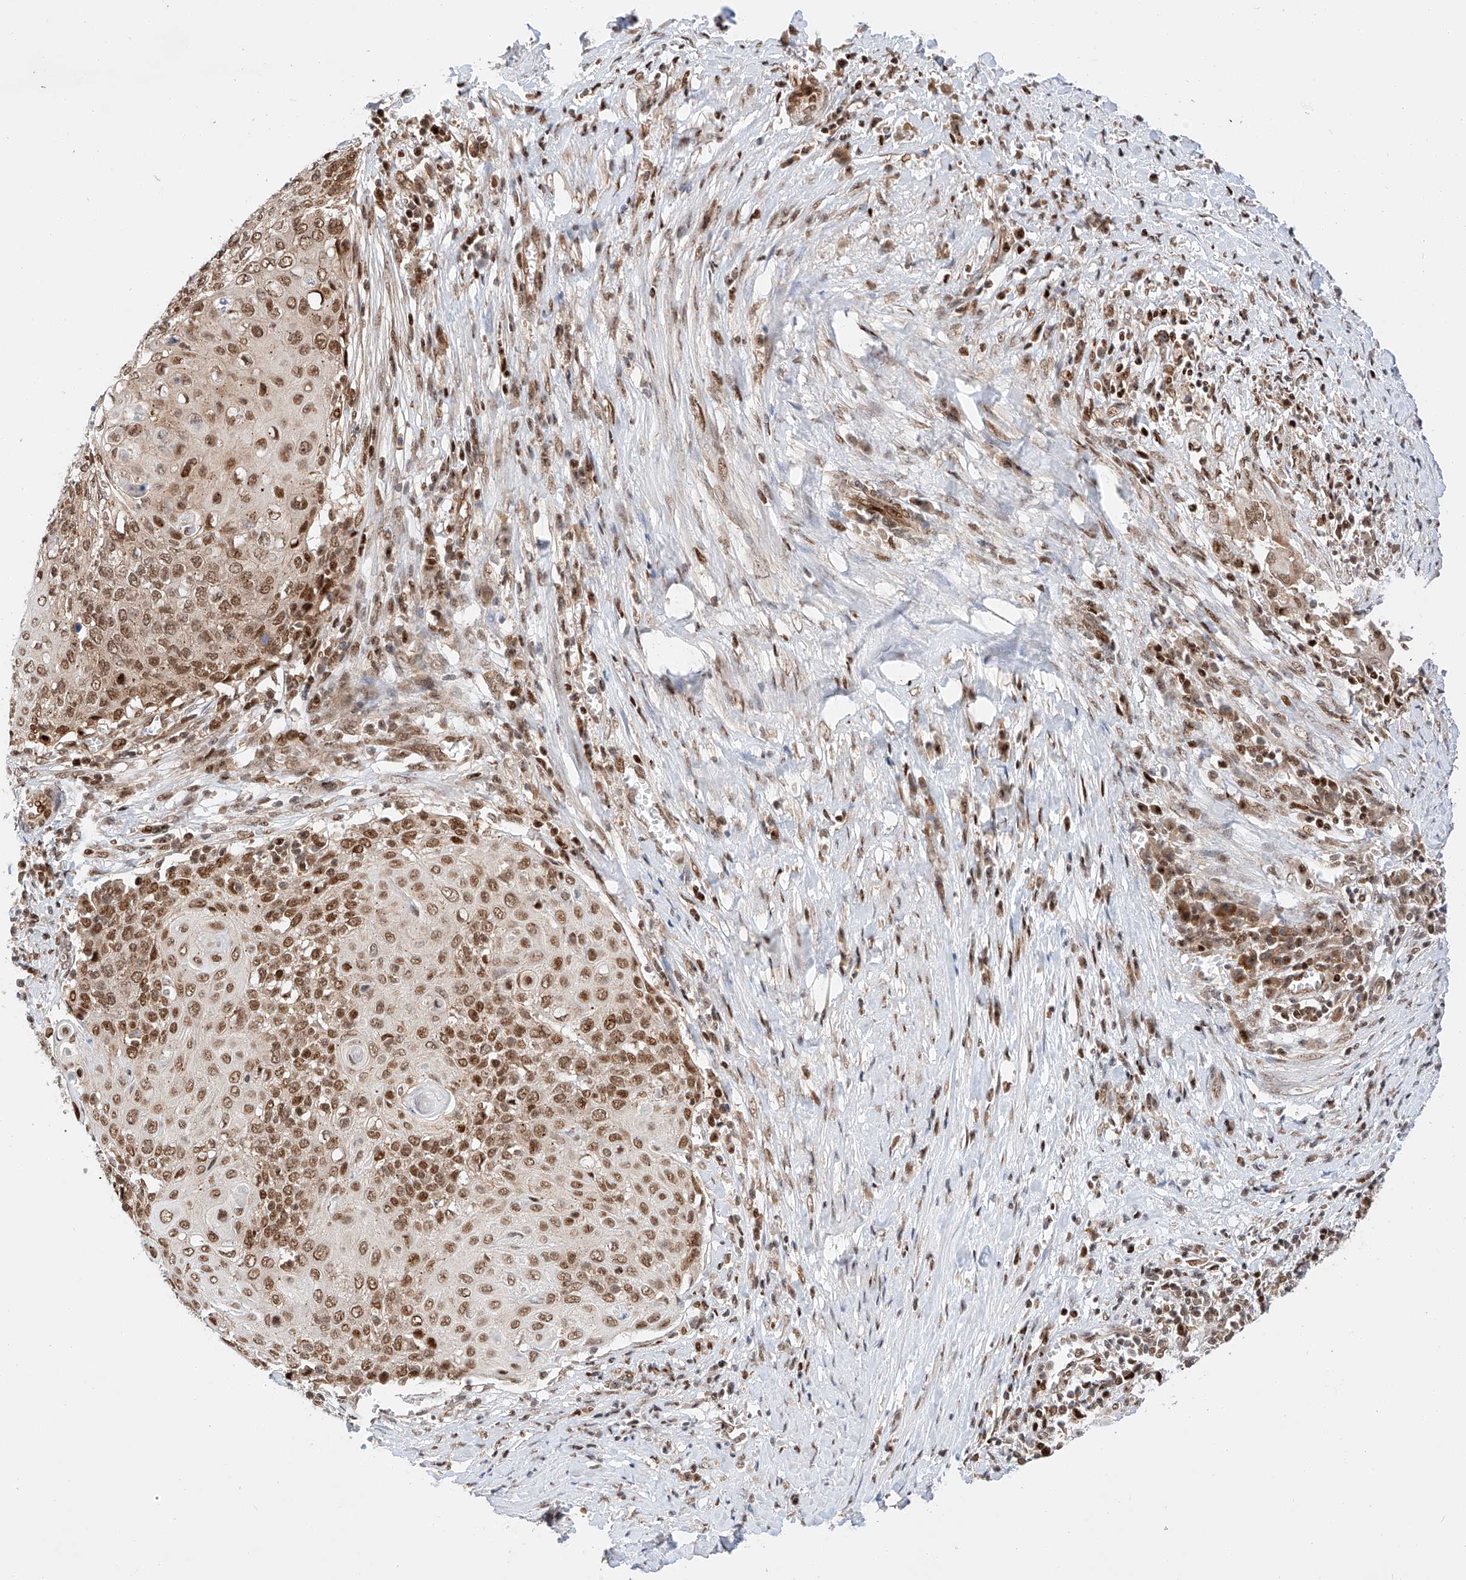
{"staining": {"intensity": "moderate", "quantity": ">75%", "location": "nuclear"}, "tissue": "cervical cancer", "cell_type": "Tumor cells", "image_type": "cancer", "snomed": [{"axis": "morphology", "description": "Squamous cell carcinoma, NOS"}, {"axis": "topography", "description": "Cervix"}], "caption": "Tumor cells display medium levels of moderate nuclear expression in approximately >75% of cells in cervical cancer.", "gene": "HDAC9", "patient": {"sex": "female", "age": 39}}